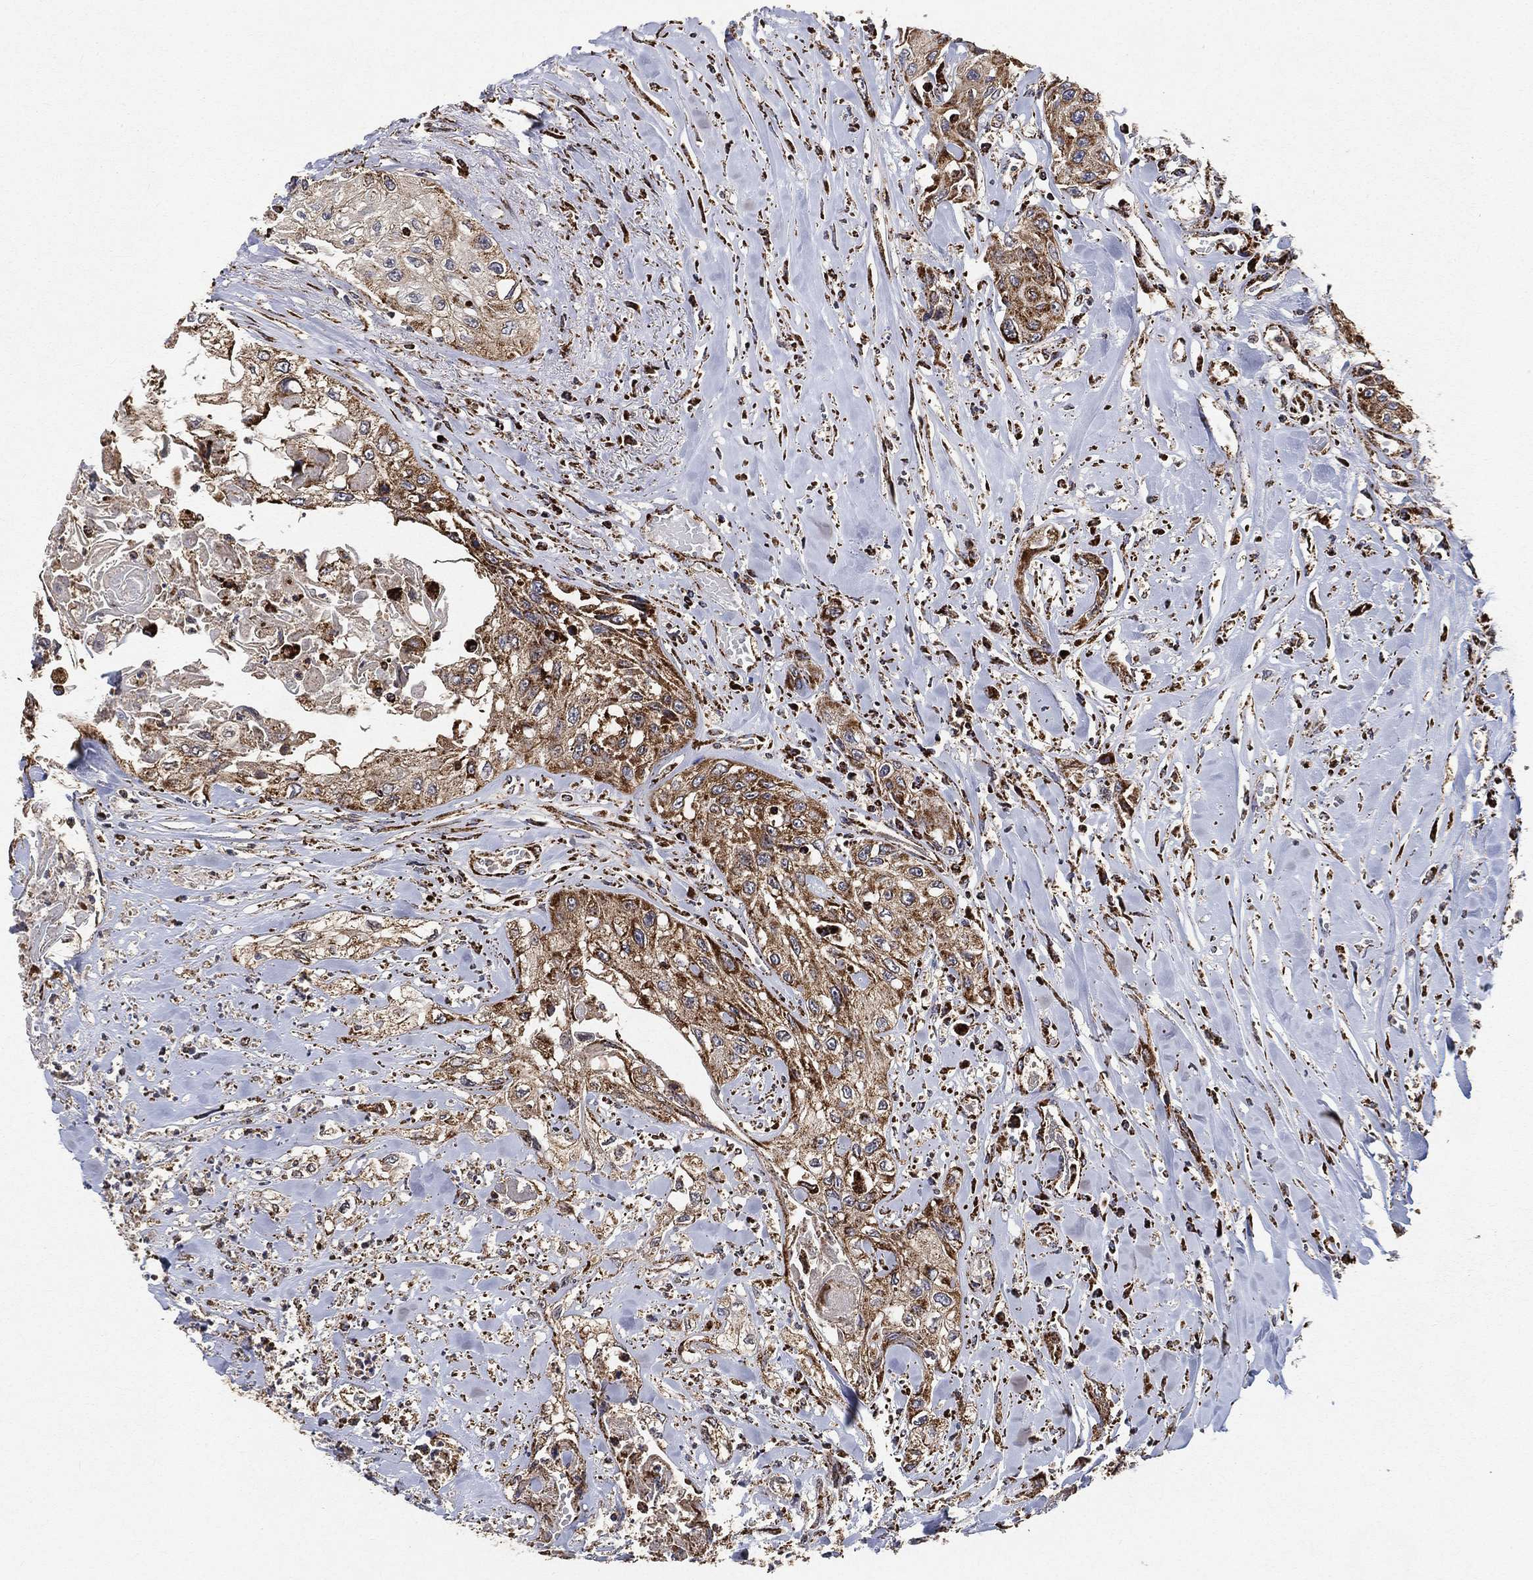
{"staining": {"intensity": "moderate", "quantity": ">75%", "location": "cytoplasmic/membranous"}, "tissue": "head and neck cancer", "cell_type": "Tumor cells", "image_type": "cancer", "snomed": [{"axis": "morphology", "description": "Normal tissue, NOS"}, {"axis": "morphology", "description": "Squamous cell carcinoma, NOS"}, {"axis": "topography", "description": "Oral tissue"}, {"axis": "topography", "description": "Peripheral nerve tissue"}, {"axis": "topography", "description": "Head-Neck"}], "caption": "The immunohistochemical stain shows moderate cytoplasmic/membranous expression in tumor cells of squamous cell carcinoma (head and neck) tissue. The protein is stained brown, and the nuclei are stained in blue (DAB IHC with brightfield microscopy, high magnification).", "gene": "SLC38A7", "patient": {"sex": "female", "age": 59}}